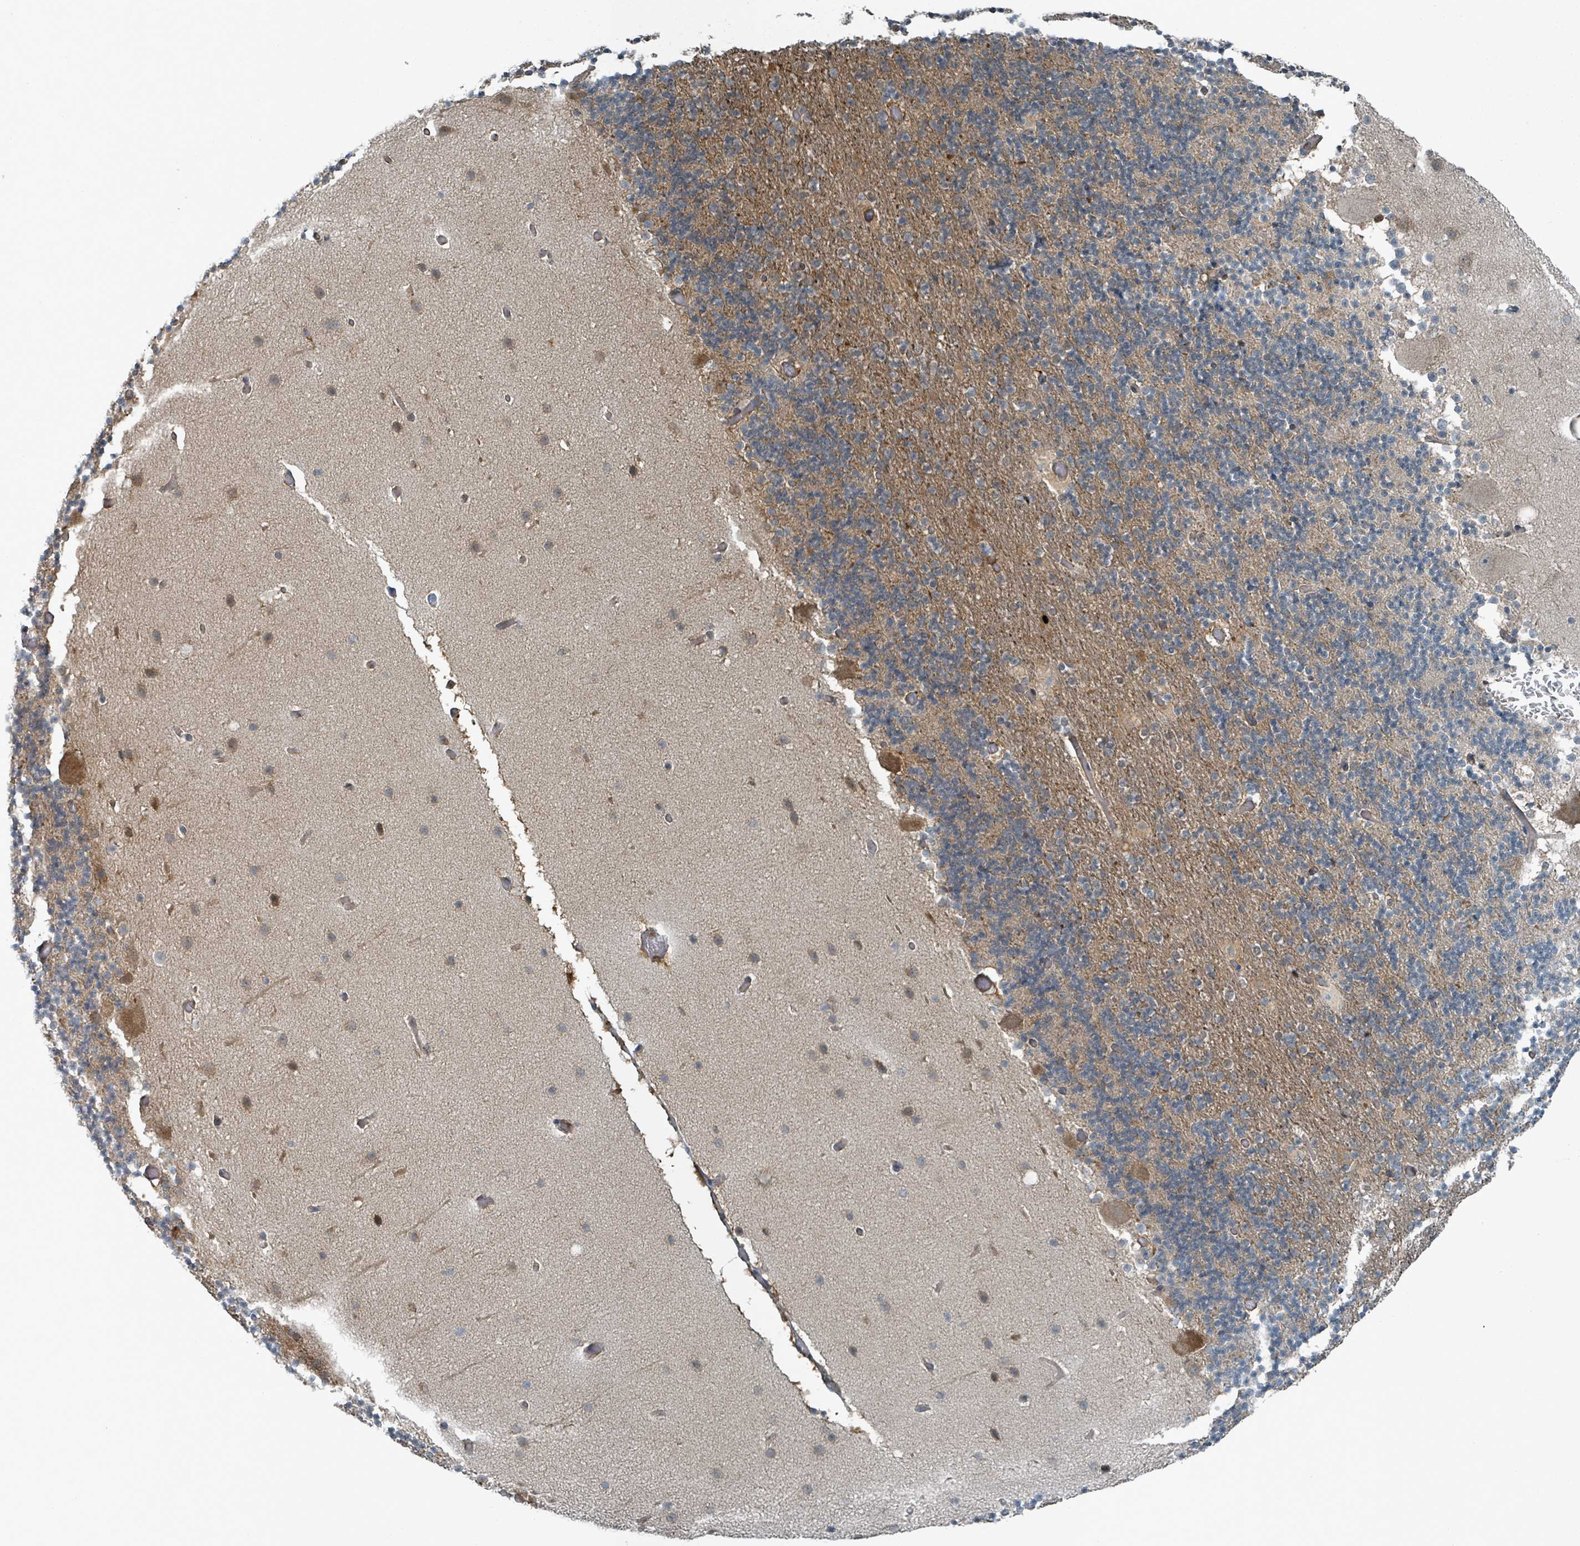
{"staining": {"intensity": "moderate", "quantity": "25%-75%", "location": "cytoplasmic/membranous"}, "tissue": "cerebellum", "cell_type": "Cells in granular layer", "image_type": "normal", "snomed": [{"axis": "morphology", "description": "Normal tissue, NOS"}, {"axis": "topography", "description": "Cerebellum"}], "caption": "Moderate cytoplasmic/membranous protein staining is appreciated in approximately 25%-75% of cells in granular layer in cerebellum. The staining was performed using DAB, with brown indicating positive protein expression. Nuclei are stained blue with hematoxylin.", "gene": "RHPN2", "patient": {"sex": "male", "age": 57}}